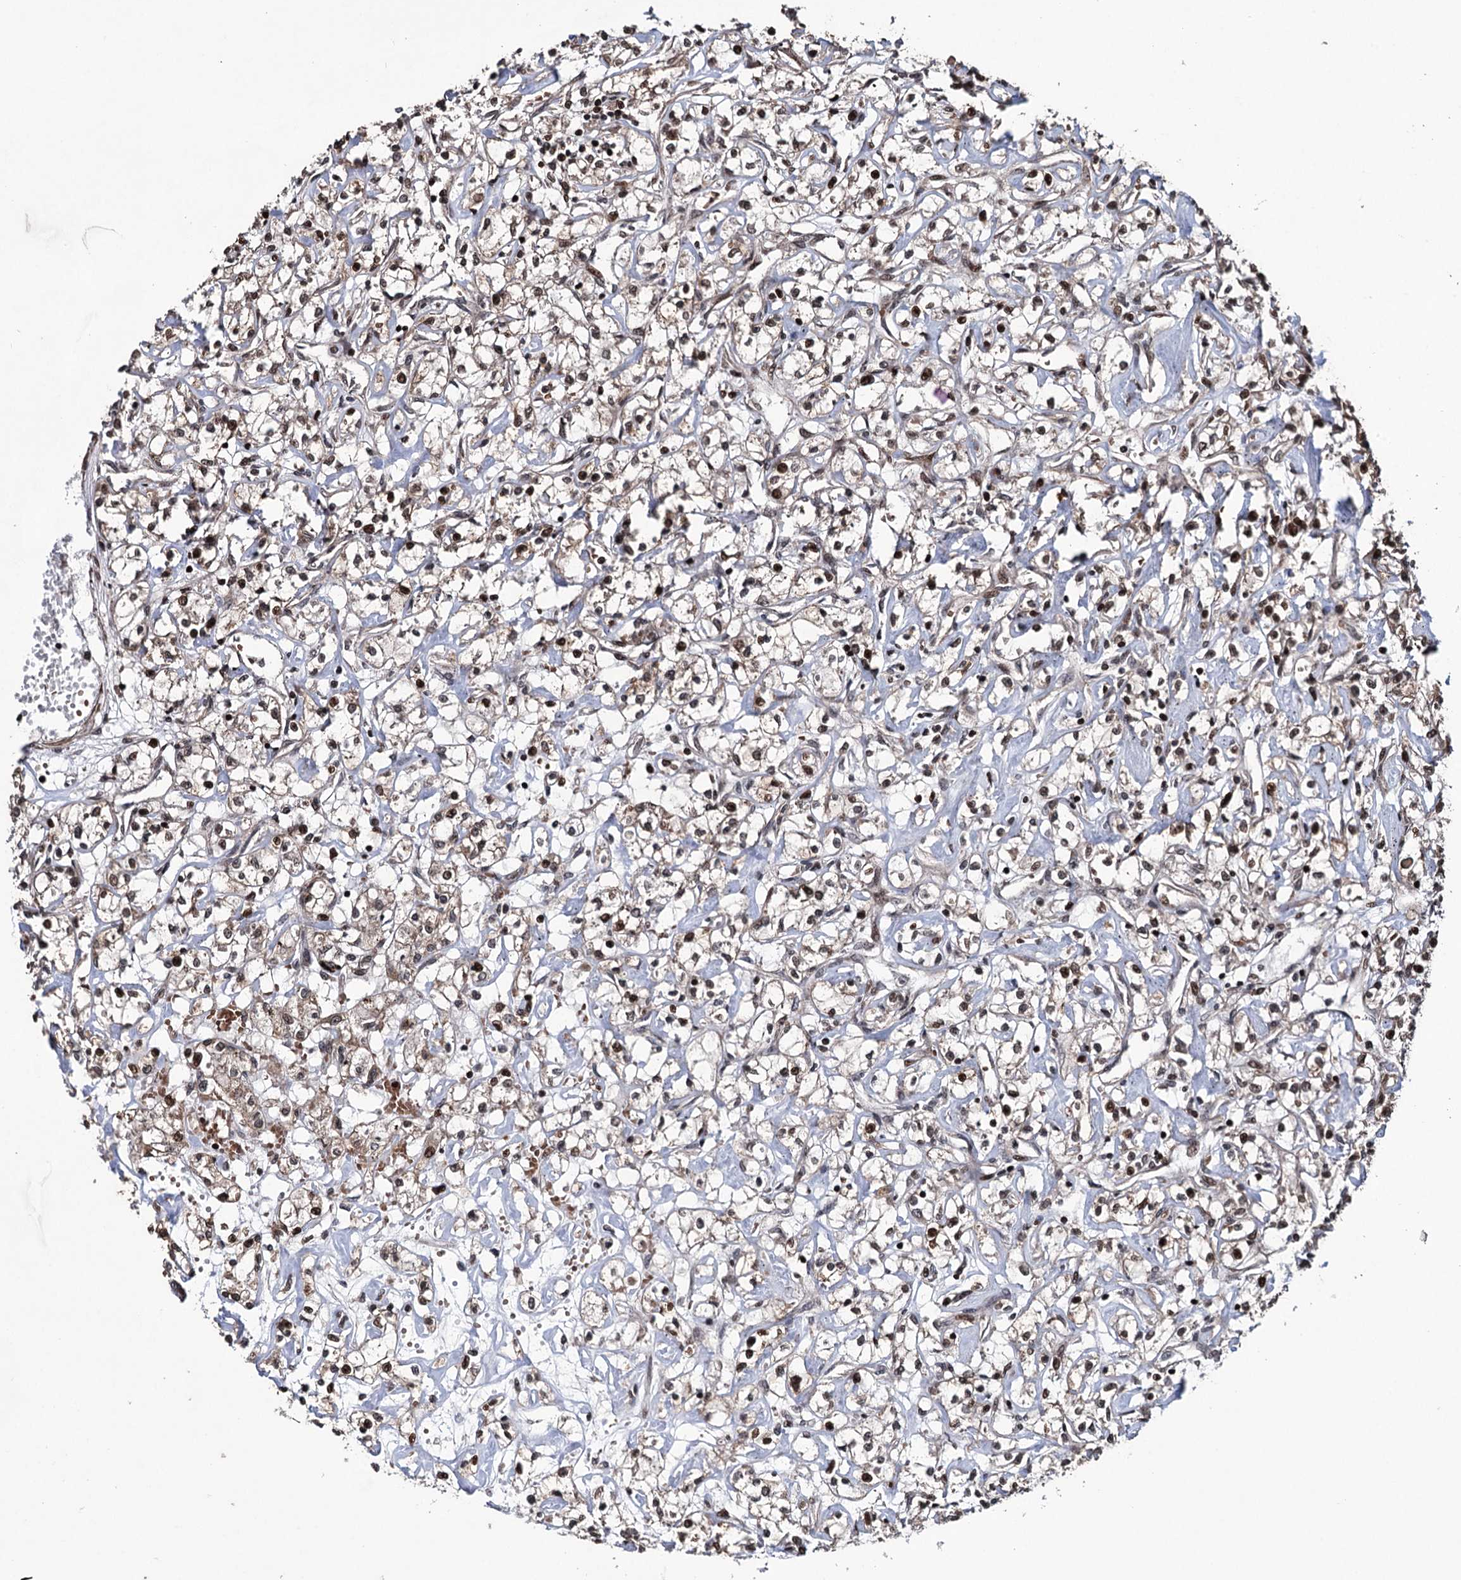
{"staining": {"intensity": "moderate", "quantity": "25%-75%", "location": "nuclear"}, "tissue": "renal cancer", "cell_type": "Tumor cells", "image_type": "cancer", "snomed": [{"axis": "morphology", "description": "Adenocarcinoma, NOS"}, {"axis": "topography", "description": "Kidney"}], "caption": "Immunohistochemistry (IHC) histopathology image of neoplastic tissue: renal cancer stained using immunohistochemistry (IHC) exhibits medium levels of moderate protein expression localized specifically in the nuclear of tumor cells, appearing as a nuclear brown color.", "gene": "EYA4", "patient": {"sex": "female", "age": 59}}